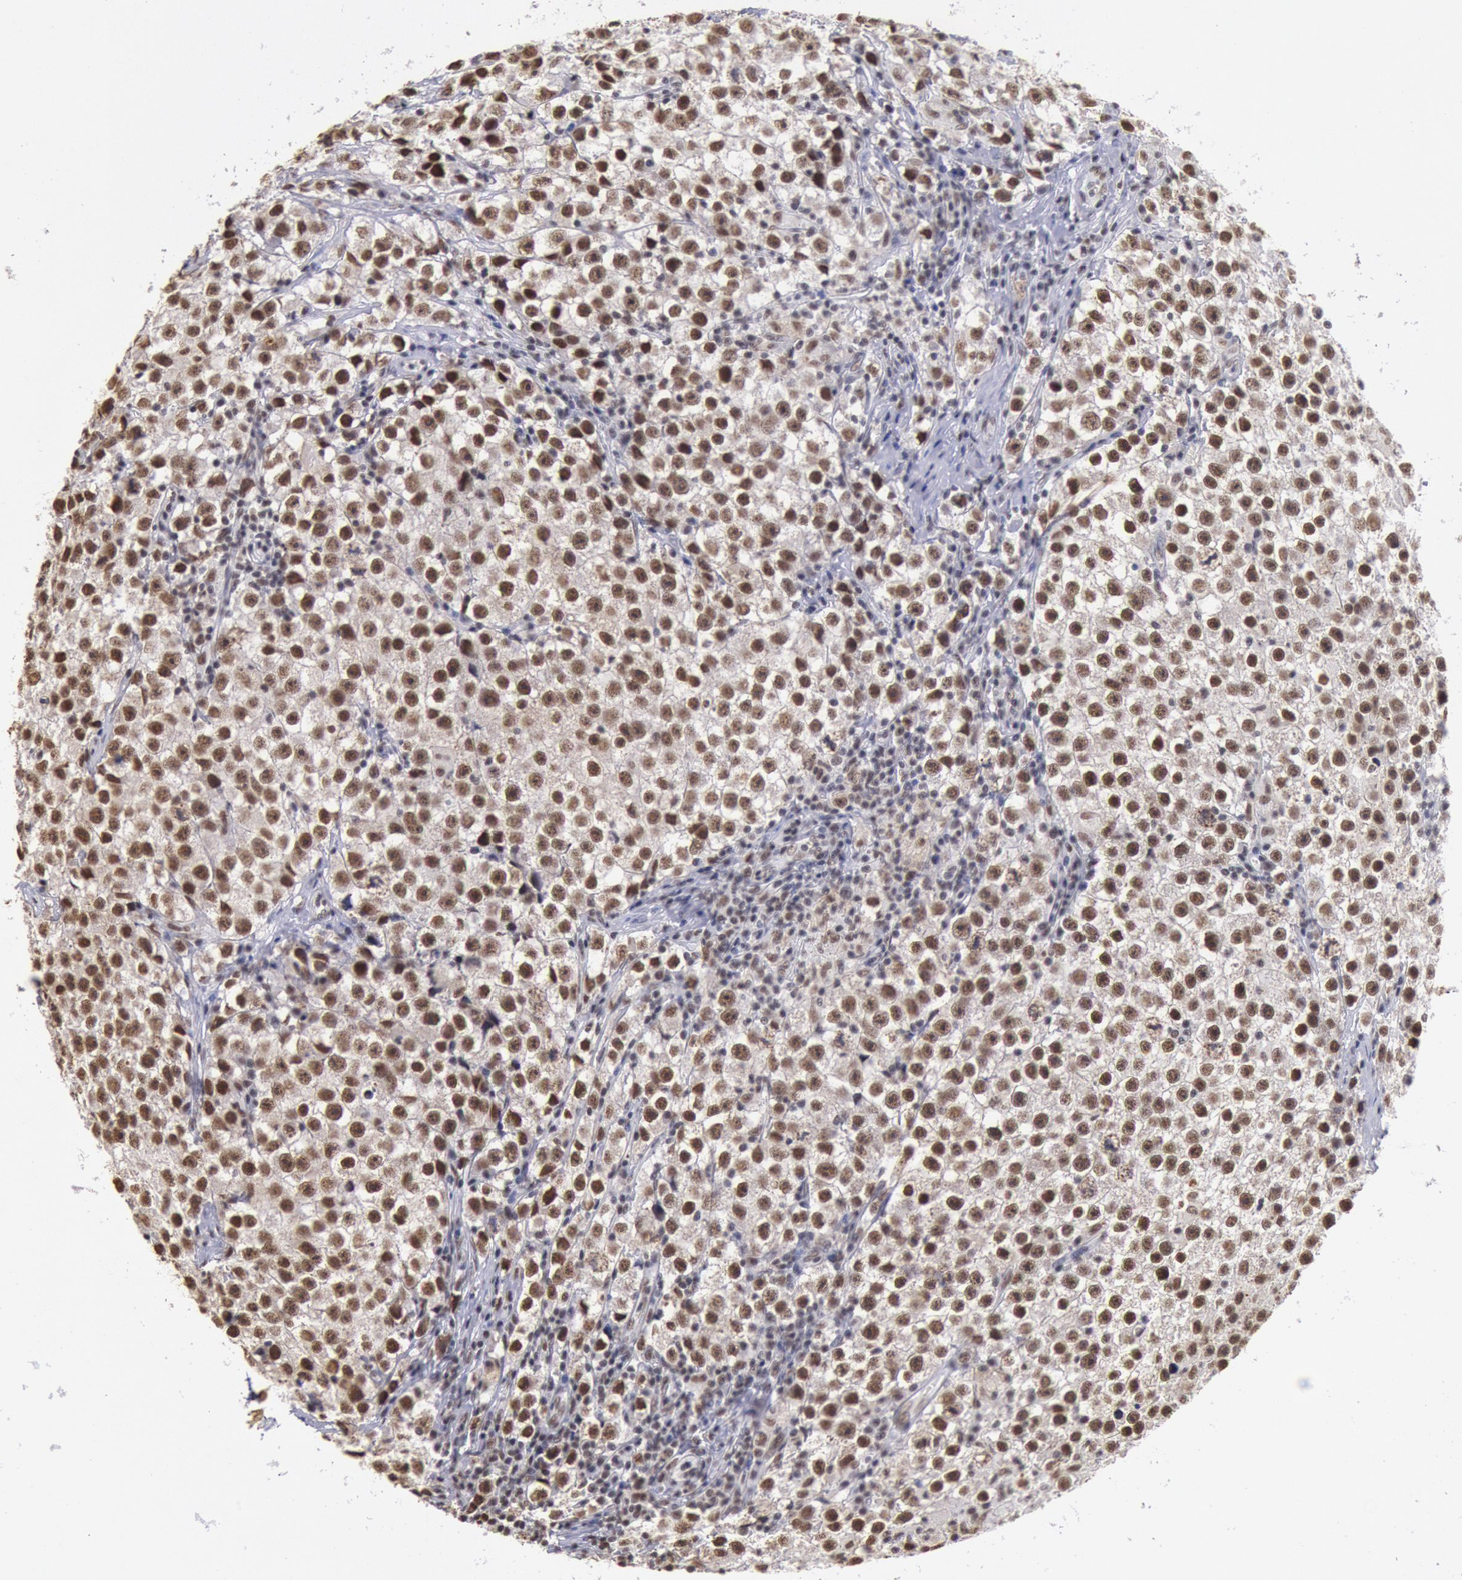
{"staining": {"intensity": "strong", "quantity": ">75%", "location": "nuclear"}, "tissue": "testis cancer", "cell_type": "Tumor cells", "image_type": "cancer", "snomed": [{"axis": "morphology", "description": "Seminoma, NOS"}, {"axis": "topography", "description": "Testis"}], "caption": "Testis seminoma was stained to show a protein in brown. There is high levels of strong nuclear positivity in about >75% of tumor cells.", "gene": "SNRPD3", "patient": {"sex": "male", "age": 35}}